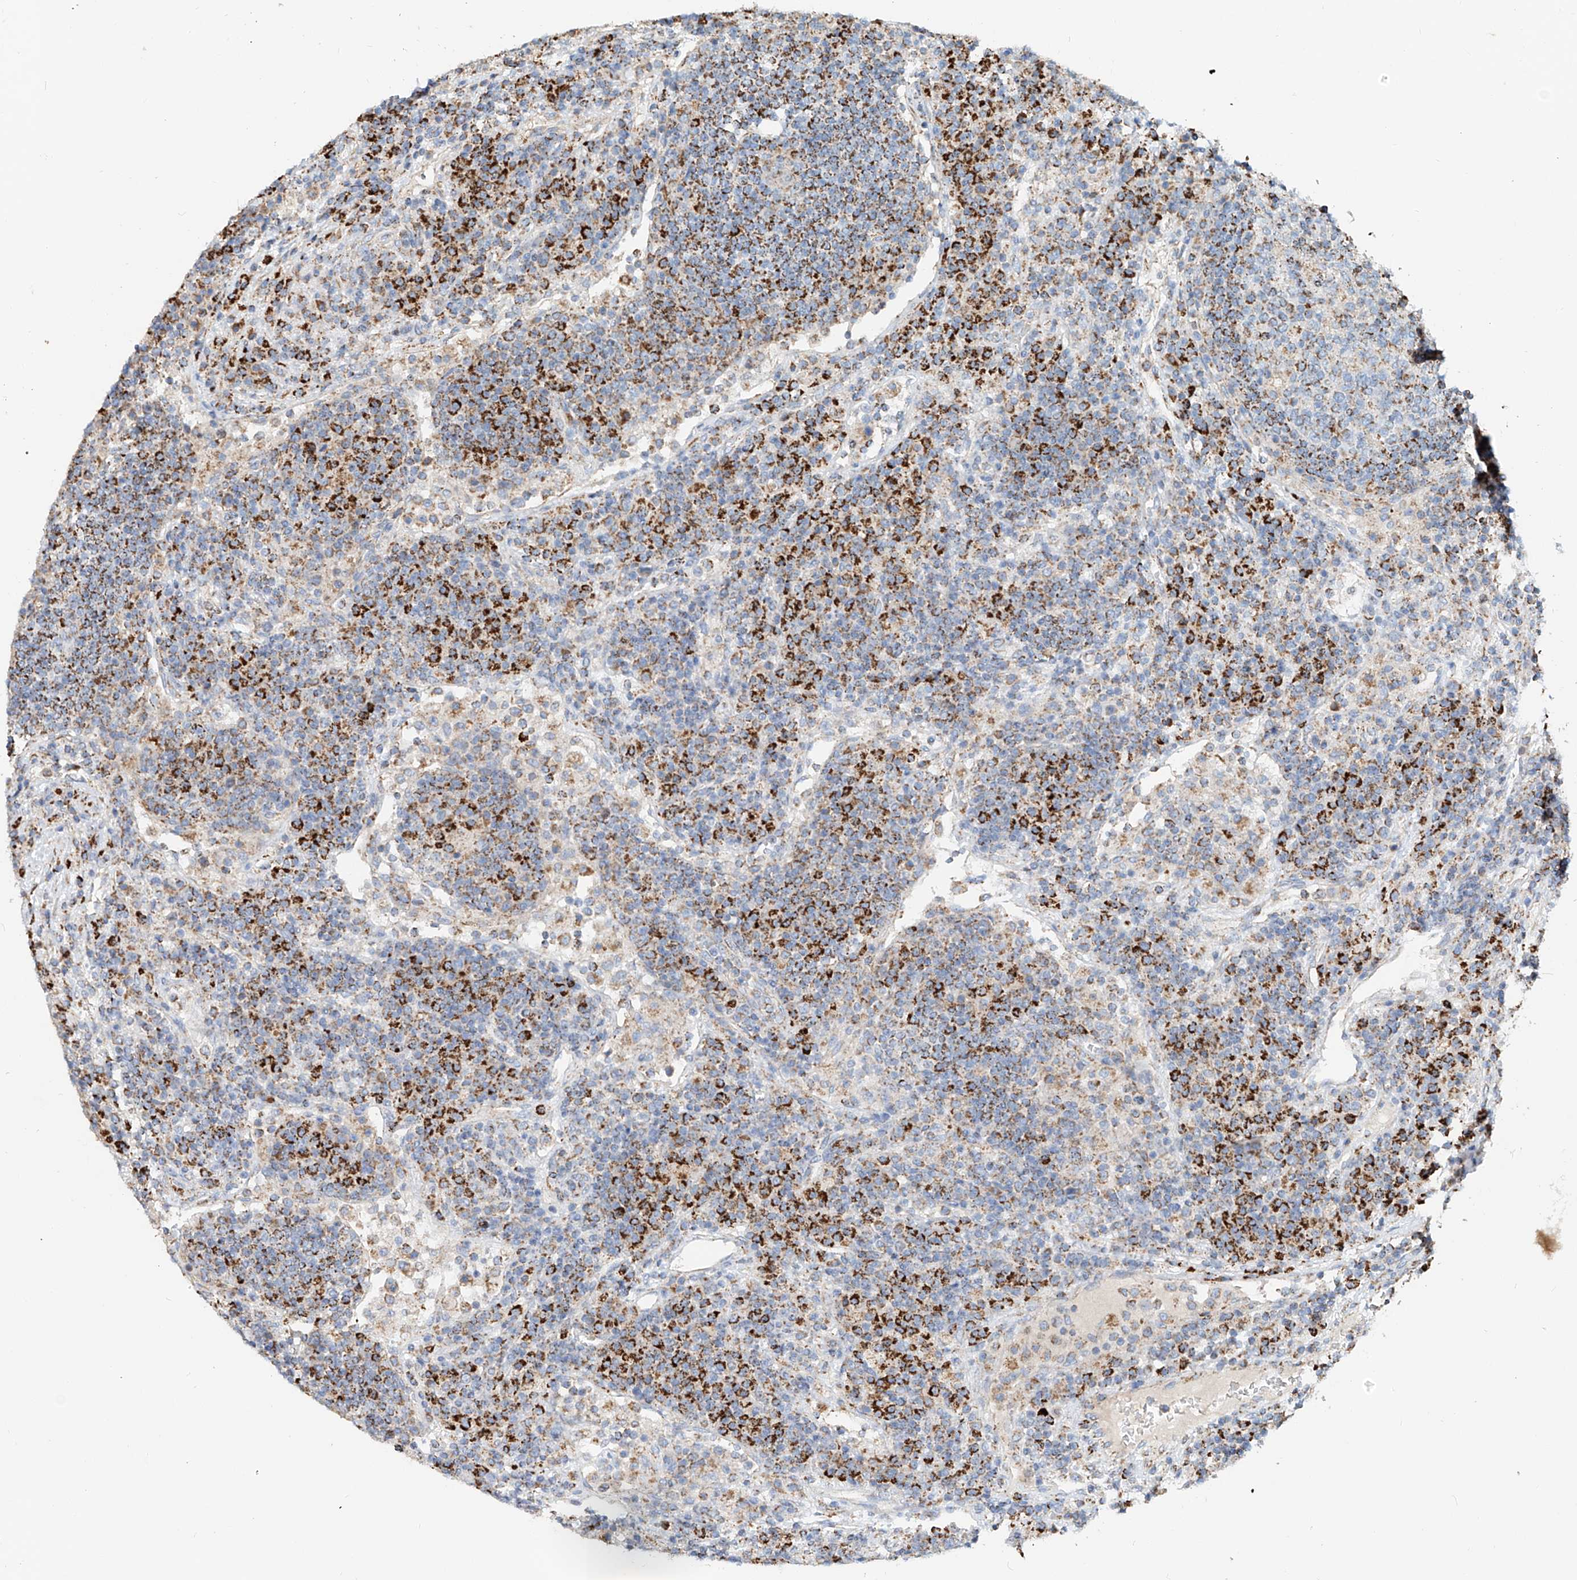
{"staining": {"intensity": "moderate", "quantity": "<25%", "location": "cytoplasmic/membranous"}, "tissue": "lymph node", "cell_type": "Germinal center cells", "image_type": "normal", "snomed": [{"axis": "morphology", "description": "Normal tissue, NOS"}, {"axis": "topography", "description": "Lymph node"}], "caption": "Immunohistochemistry histopathology image of benign lymph node: human lymph node stained using immunohistochemistry (IHC) displays low levels of moderate protein expression localized specifically in the cytoplasmic/membranous of germinal center cells, appearing as a cytoplasmic/membranous brown color.", "gene": "CARD10", "patient": {"sex": "female", "age": 53}}